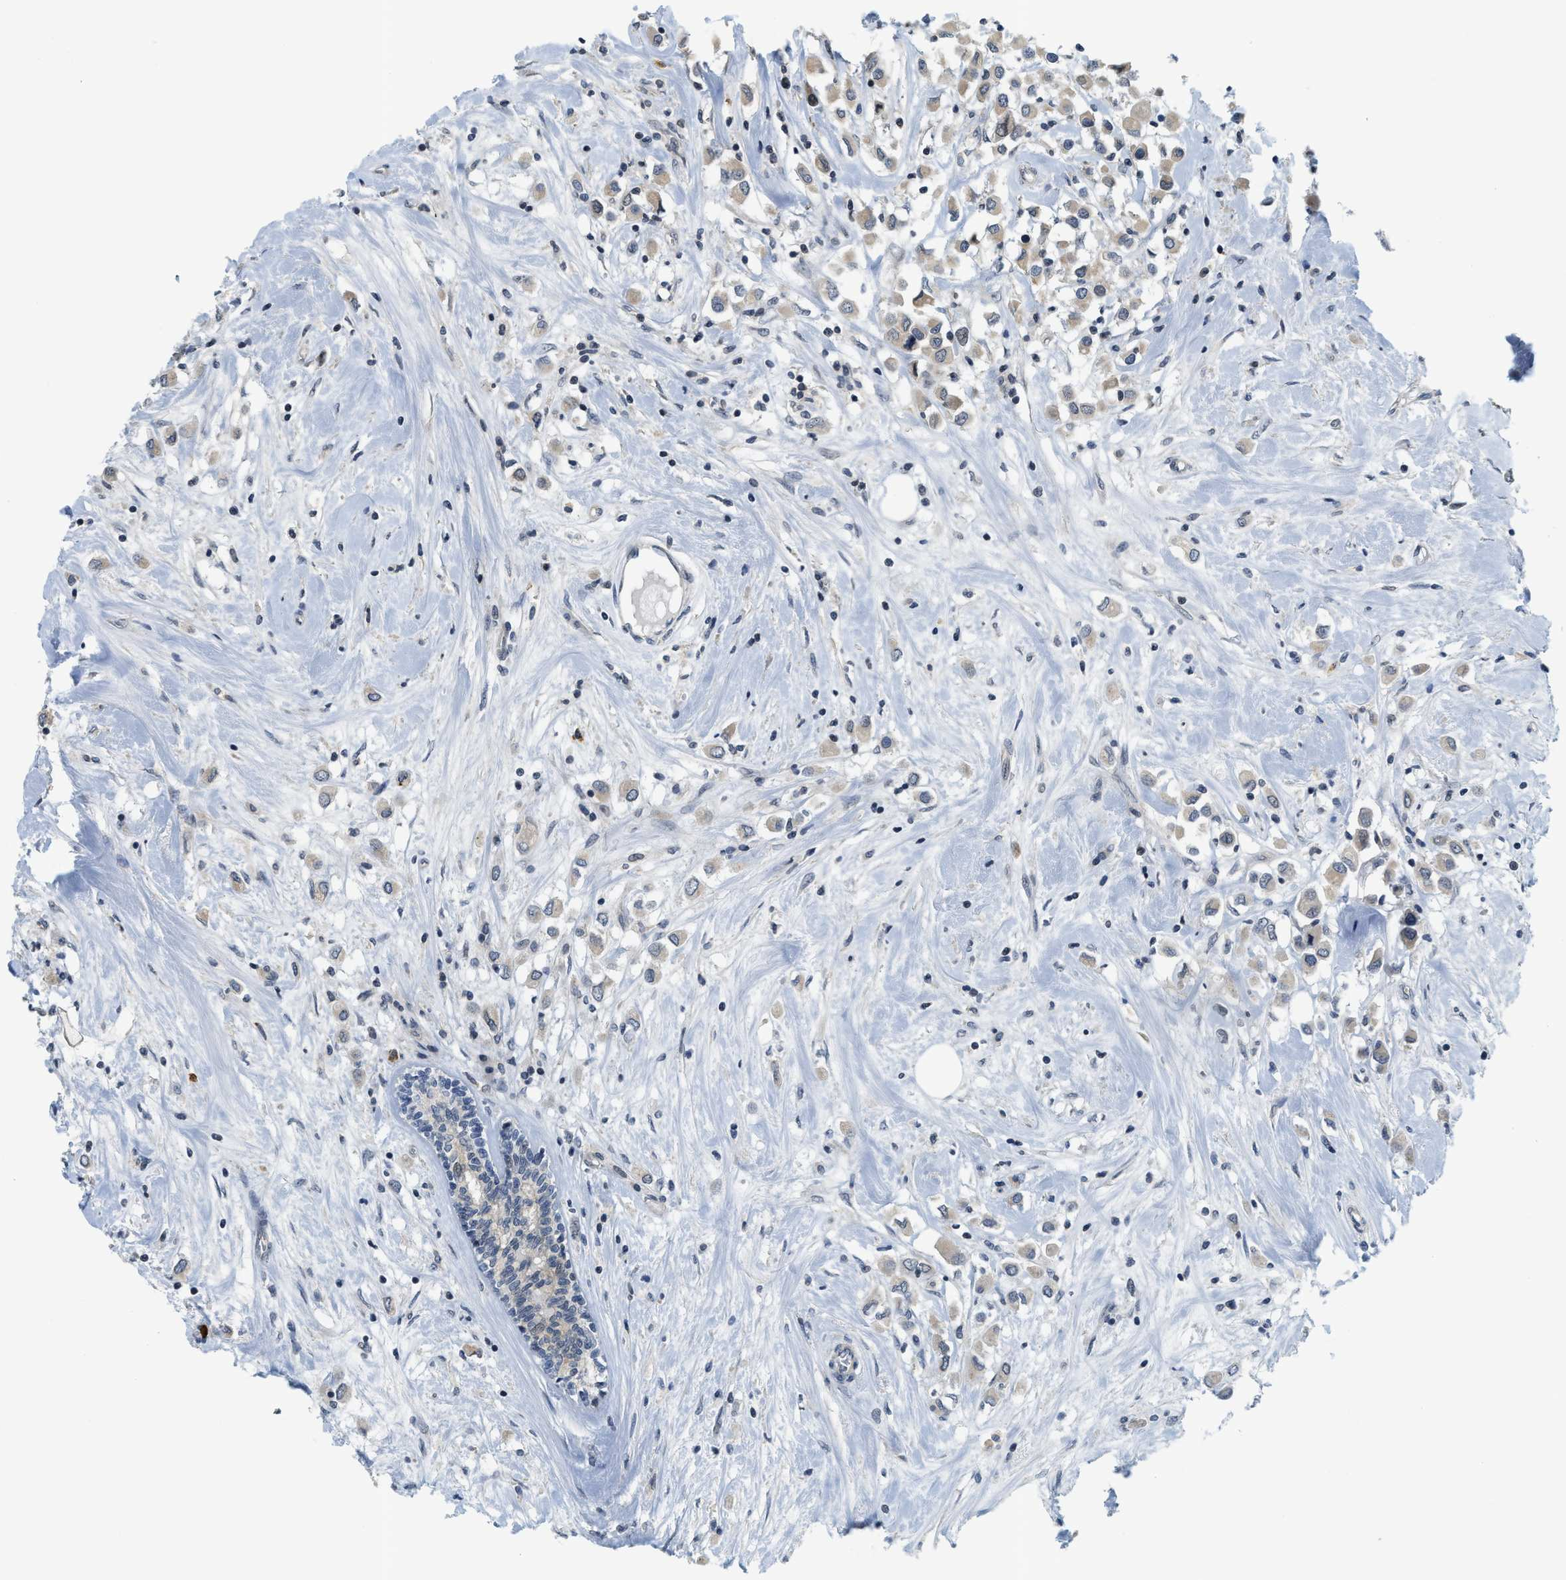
{"staining": {"intensity": "weak", "quantity": ">75%", "location": "cytoplasmic/membranous"}, "tissue": "breast cancer", "cell_type": "Tumor cells", "image_type": "cancer", "snomed": [{"axis": "morphology", "description": "Duct carcinoma"}, {"axis": "topography", "description": "Breast"}], "caption": "An image showing weak cytoplasmic/membranous expression in approximately >75% of tumor cells in breast cancer, as visualized by brown immunohistochemical staining.", "gene": "KMT2A", "patient": {"sex": "female", "age": 61}}